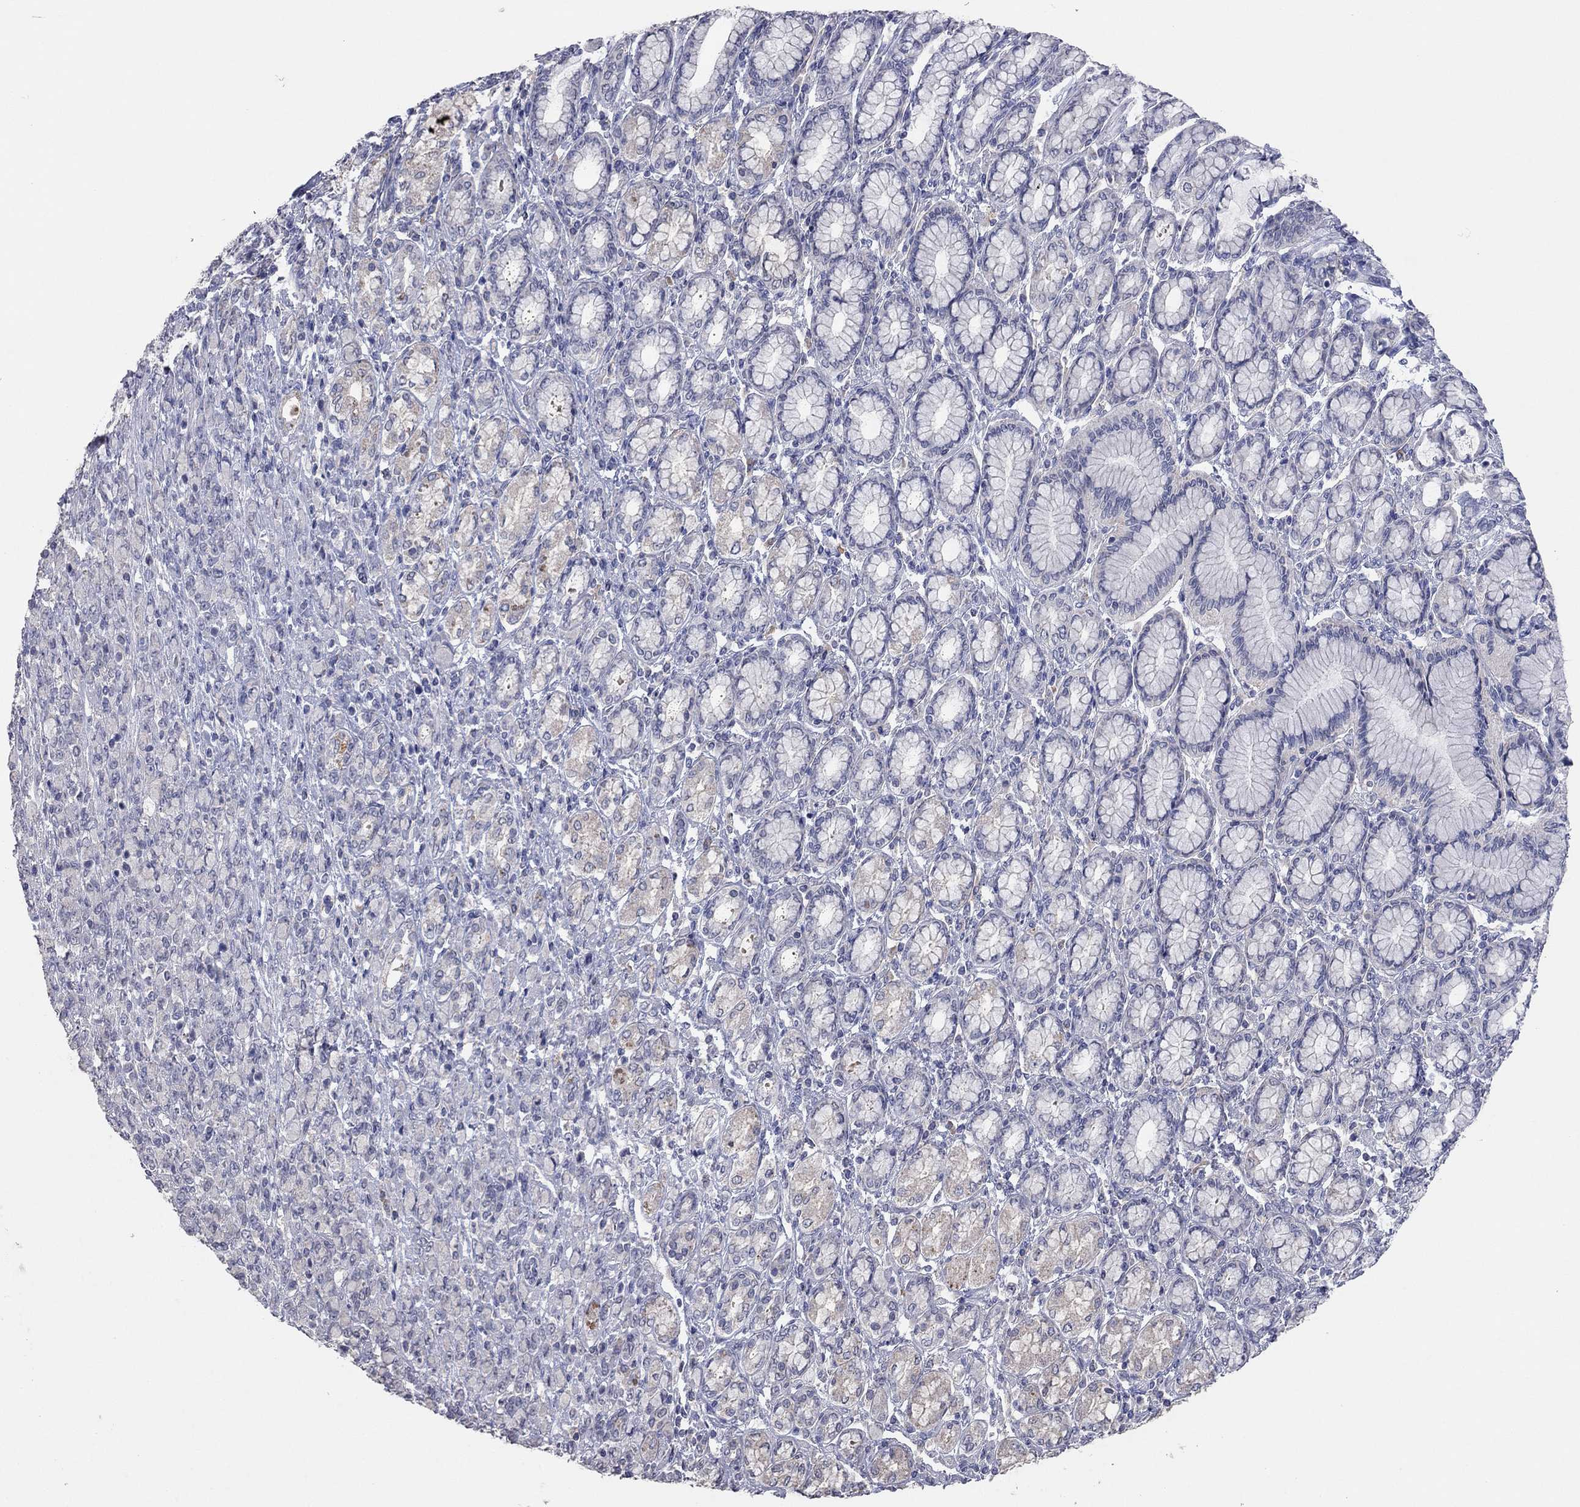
{"staining": {"intensity": "negative", "quantity": "none", "location": "none"}, "tissue": "stomach cancer", "cell_type": "Tumor cells", "image_type": "cancer", "snomed": [{"axis": "morphology", "description": "Normal tissue, NOS"}, {"axis": "morphology", "description": "Adenocarcinoma, NOS"}, {"axis": "topography", "description": "Stomach"}], "caption": "Protein analysis of stomach adenocarcinoma exhibits no significant expression in tumor cells.", "gene": "MMP13", "patient": {"sex": "female", "age": 79}}